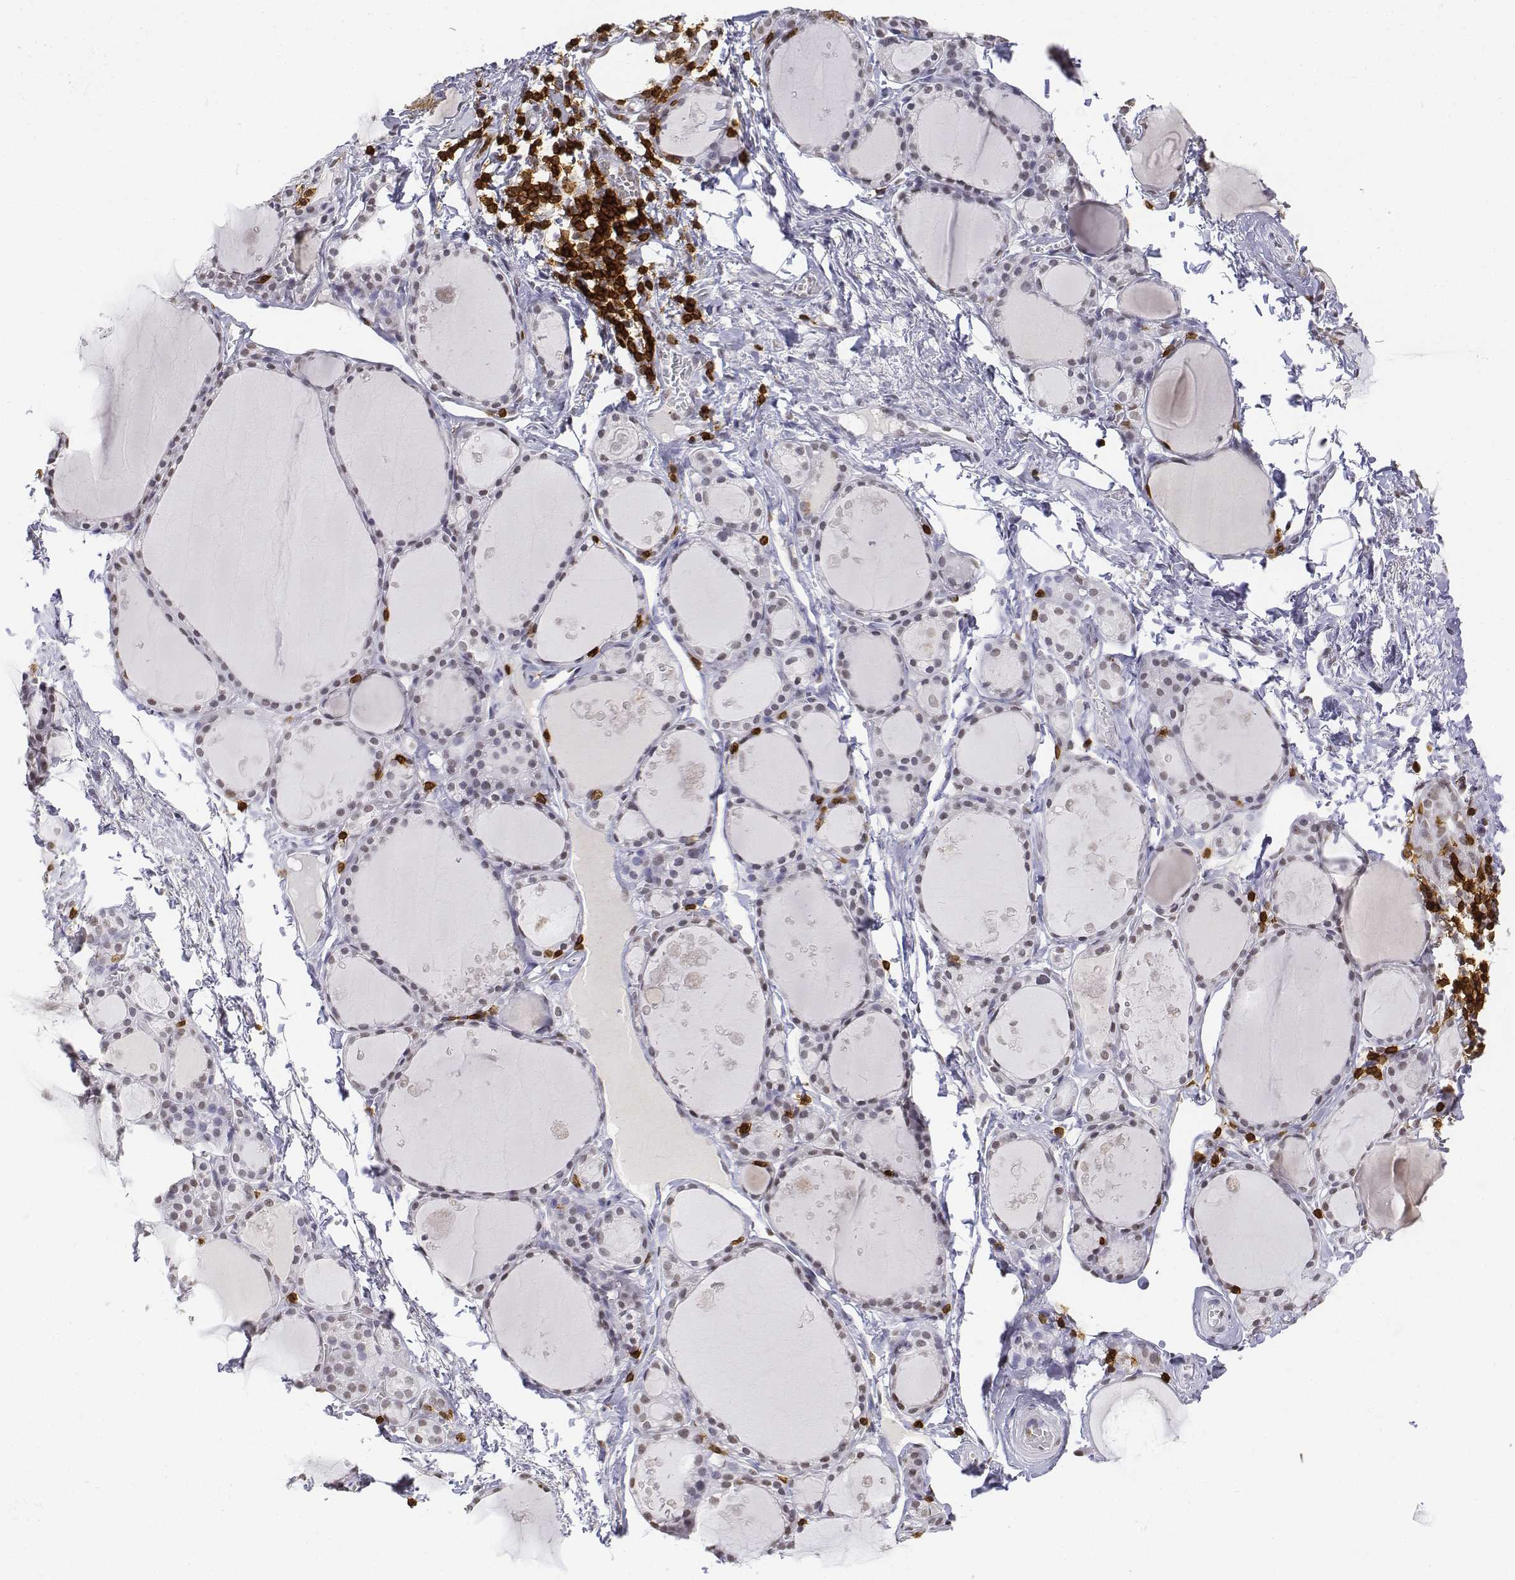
{"staining": {"intensity": "weak", "quantity": "25%-75%", "location": "nuclear"}, "tissue": "thyroid gland", "cell_type": "Glandular cells", "image_type": "normal", "snomed": [{"axis": "morphology", "description": "Normal tissue, NOS"}, {"axis": "topography", "description": "Thyroid gland"}], "caption": "The micrograph demonstrates staining of benign thyroid gland, revealing weak nuclear protein expression (brown color) within glandular cells.", "gene": "CD3E", "patient": {"sex": "male", "age": 68}}